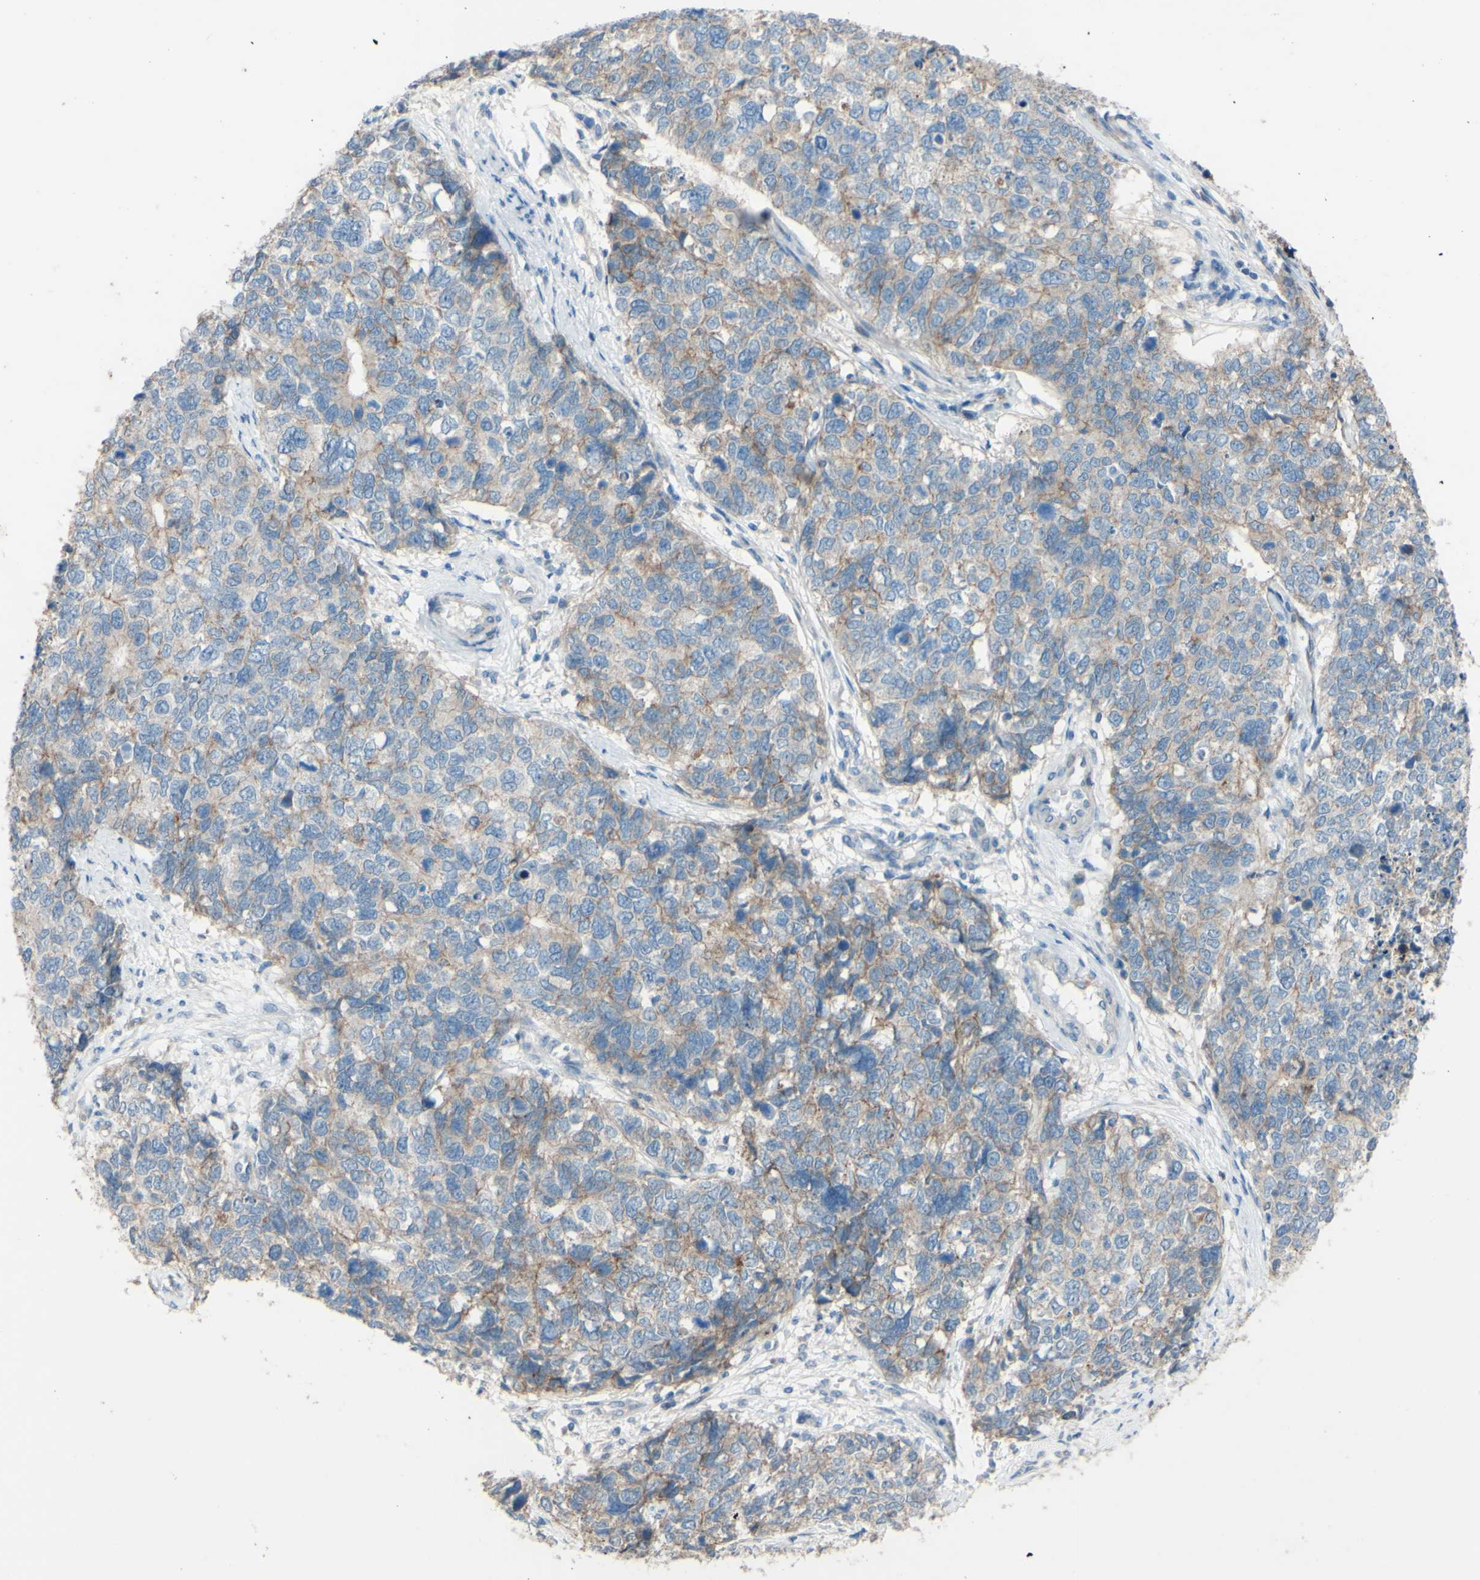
{"staining": {"intensity": "weak", "quantity": "25%-75%", "location": "cytoplasmic/membranous"}, "tissue": "cervical cancer", "cell_type": "Tumor cells", "image_type": "cancer", "snomed": [{"axis": "morphology", "description": "Squamous cell carcinoma, NOS"}, {"axis": "topography", "description": "Cervix"}], "caption": "Immunohistochemical staining of human squamous cell carcinoma (cervical) exhibits weak cytoplasmic/membranous protein staining in about 25%-75% of tumor cells.", "gene": "CDCP1", "patient": {"sex": "female", "age": 63}}